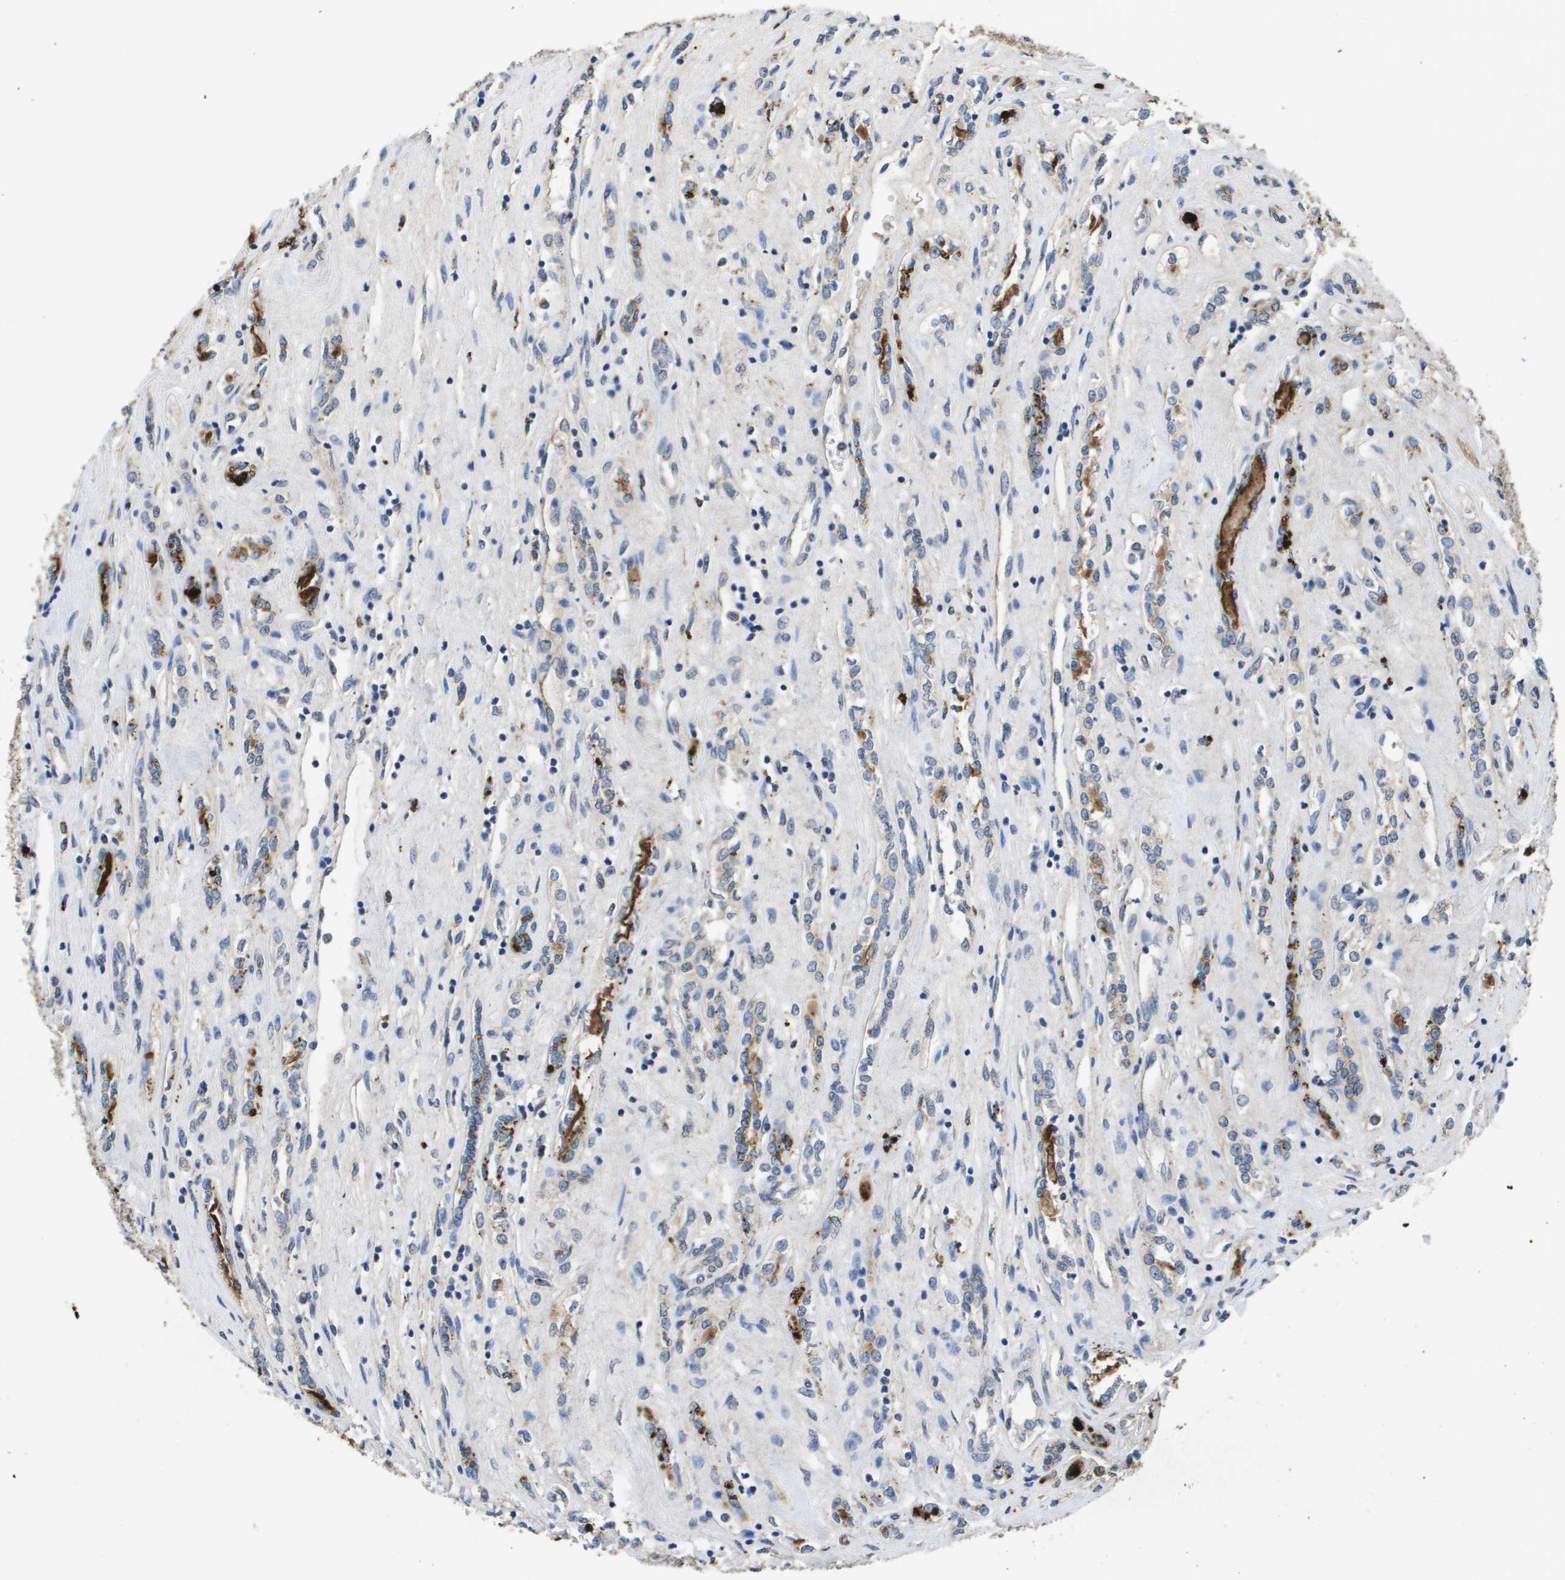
{"staining": {"intensity": "negative", "quantity": "none", "location": "none"}, "tissue": "renal cancer", "cell_type": "Tumor cells", "image_type": "cancer", "snomed": [{"axis": "morphology", "description": "Adenocarcinoma, NOS"}, {"axis": "topography", "description": "Kidney"}], "caption": "Adenocarcinoma (renal) stained for a protein using IHC displays no positivity tumor cells.", "gene": "PROC", "patient": {"sex": "female", "age": 70}}